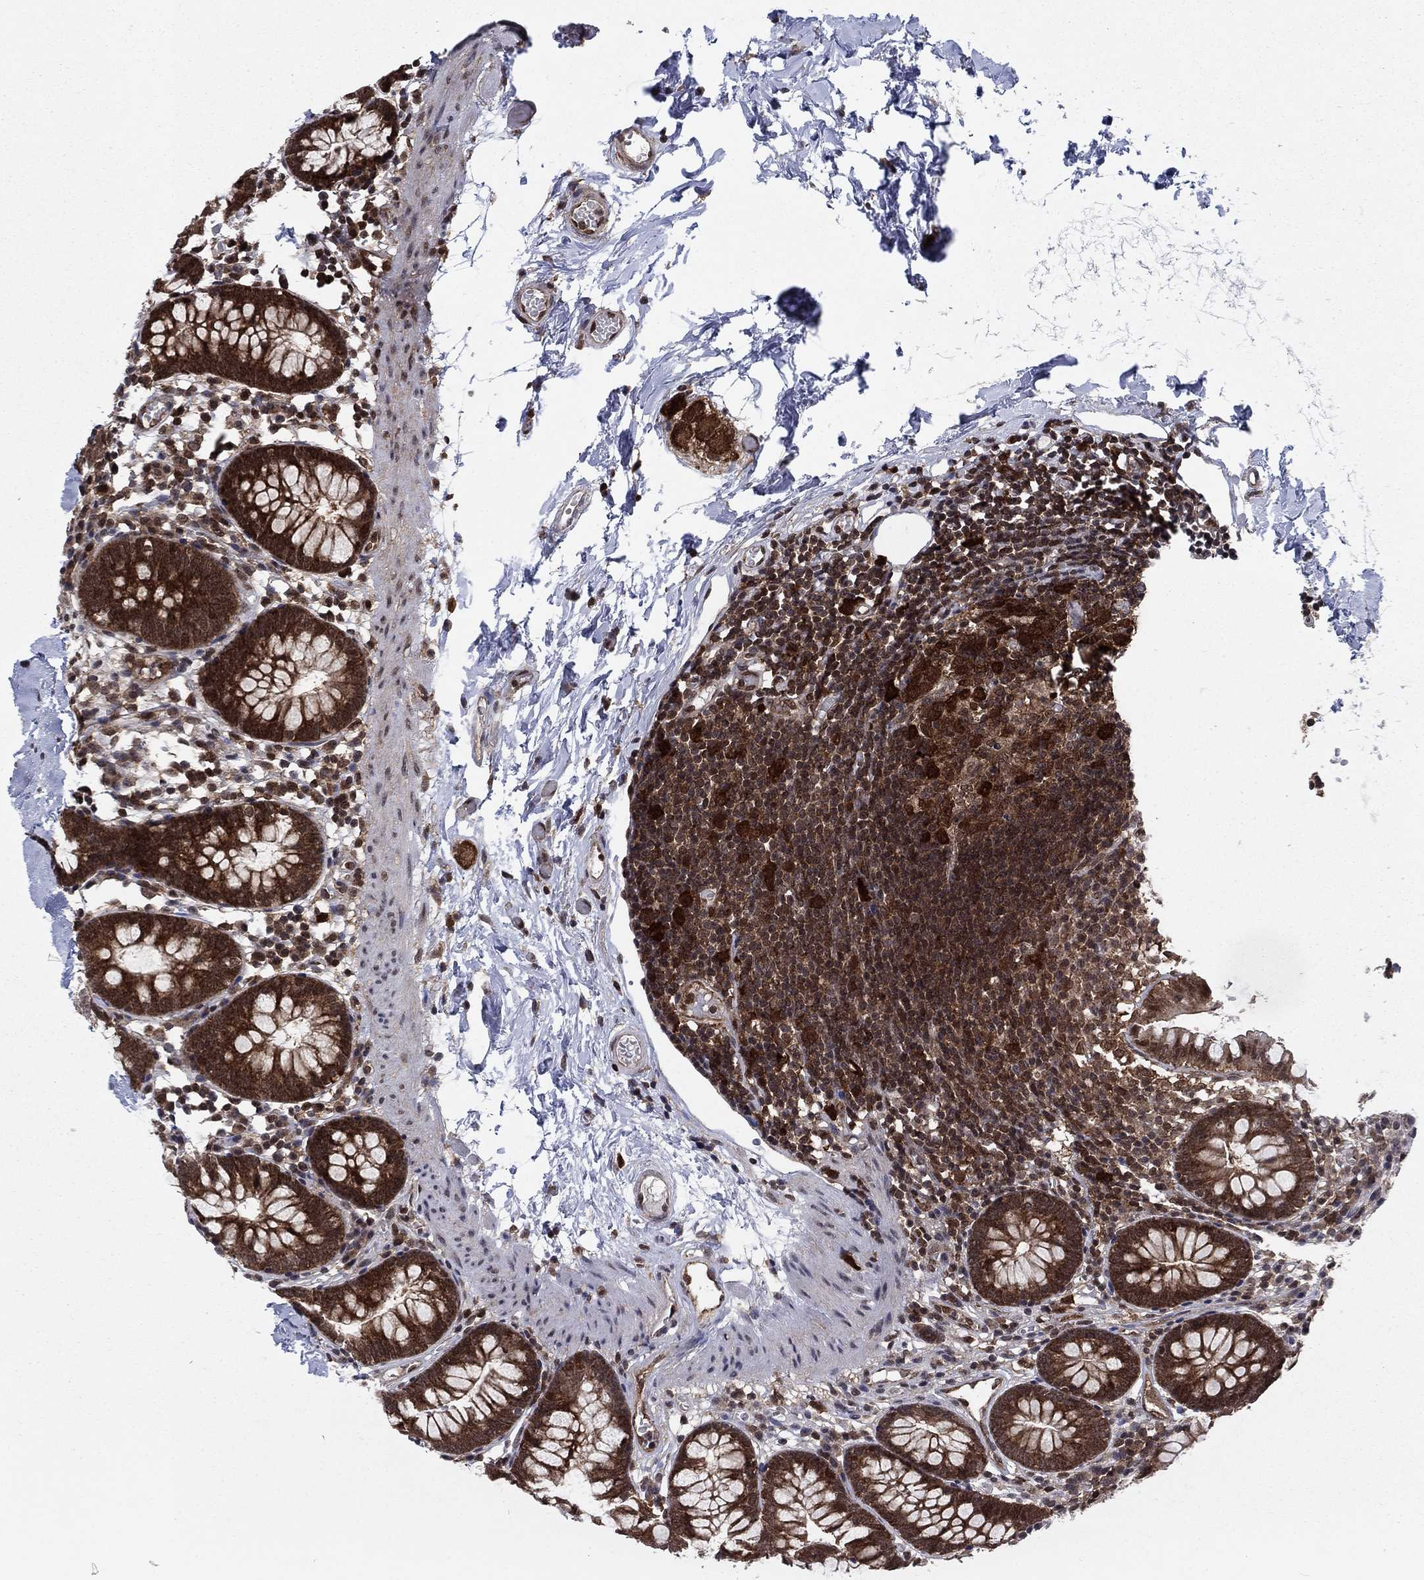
{"staining": {"intensity": "strong", "quantity": ">75%", "location": "cytoplasmic/membranous"}, "tissue": "small intestine", "cell_type": "Glandular cells", "image_type": "normal", "snomed": [{"axis": "morphology", "description": "Normal tissue, NOS"}, {"axis": "topography", "description": "Small intestine"}], "caption": "A photomicrograph of small intestine stained for a protein shows strong cytoplasmic/membranous brown staining in glandular cells. Immunohistochemistry (ihc) stains the protein of interest in brown and the nuclei are stained blue.", "gene": "DNAJA1", "patient": {"sex": "female", "age": 90}}